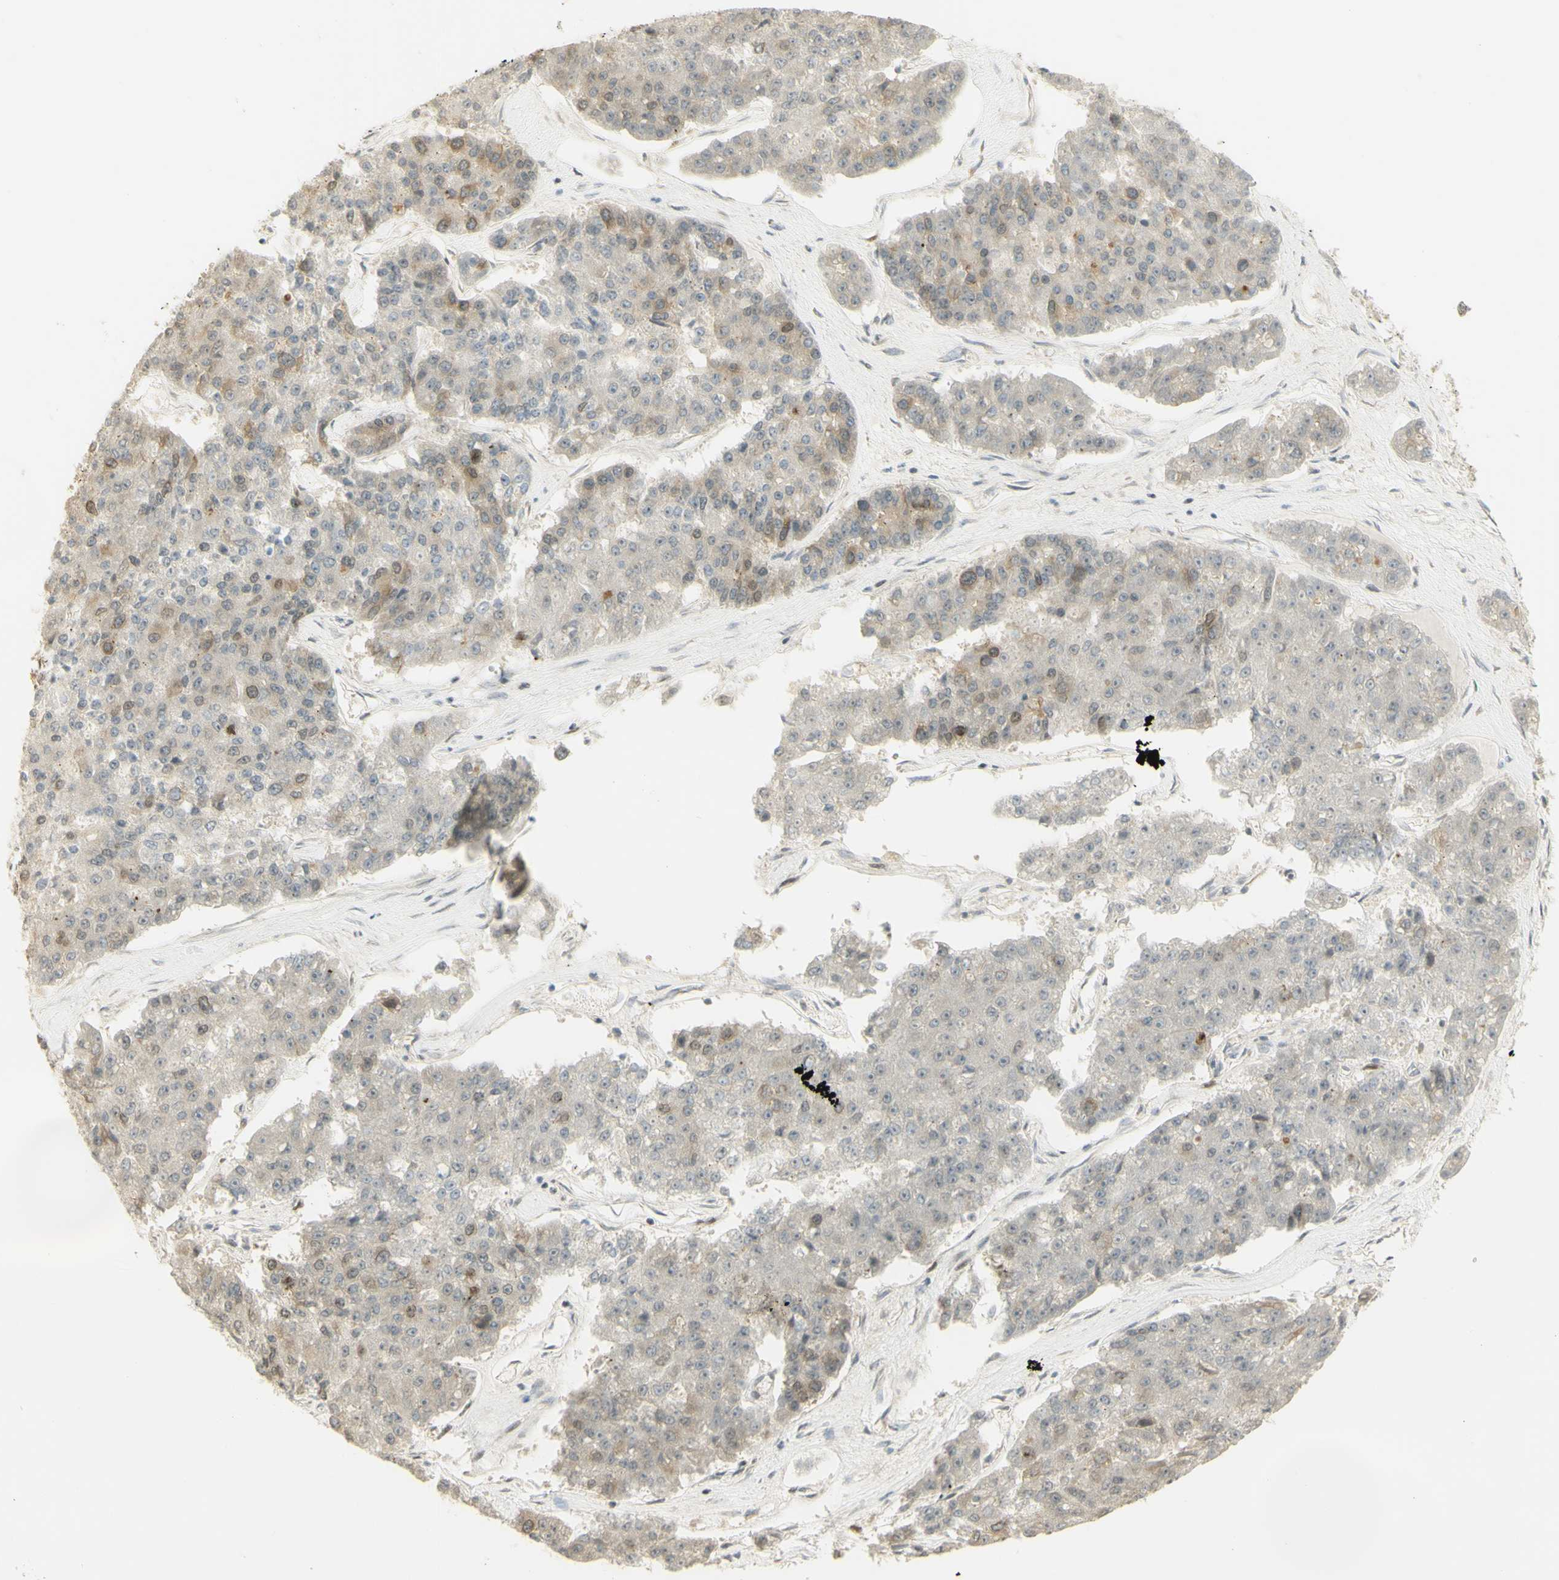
{"staining": {"intensity": "moderate", "quantity": "<25%", "location": "cytoplasmic/membranous,nuclear"}, "tissue": "pancreatic cancer", "cell_type": "Tumor cells", "image_type": "cancer", "snomed": [{"axis": "morphology", "description": "Adenocarcinoma, NOS"}, {"axis": "topography", "description": "Pancreas"}], "caption": "Adenocarcinoma (pancreatic) stained for a protein exhibits moderate cytoplasmic/membranous and nuclear positivity in tumor cells.", "gene": "KIF11", "patient": {"sex": "male", "age": 50}}